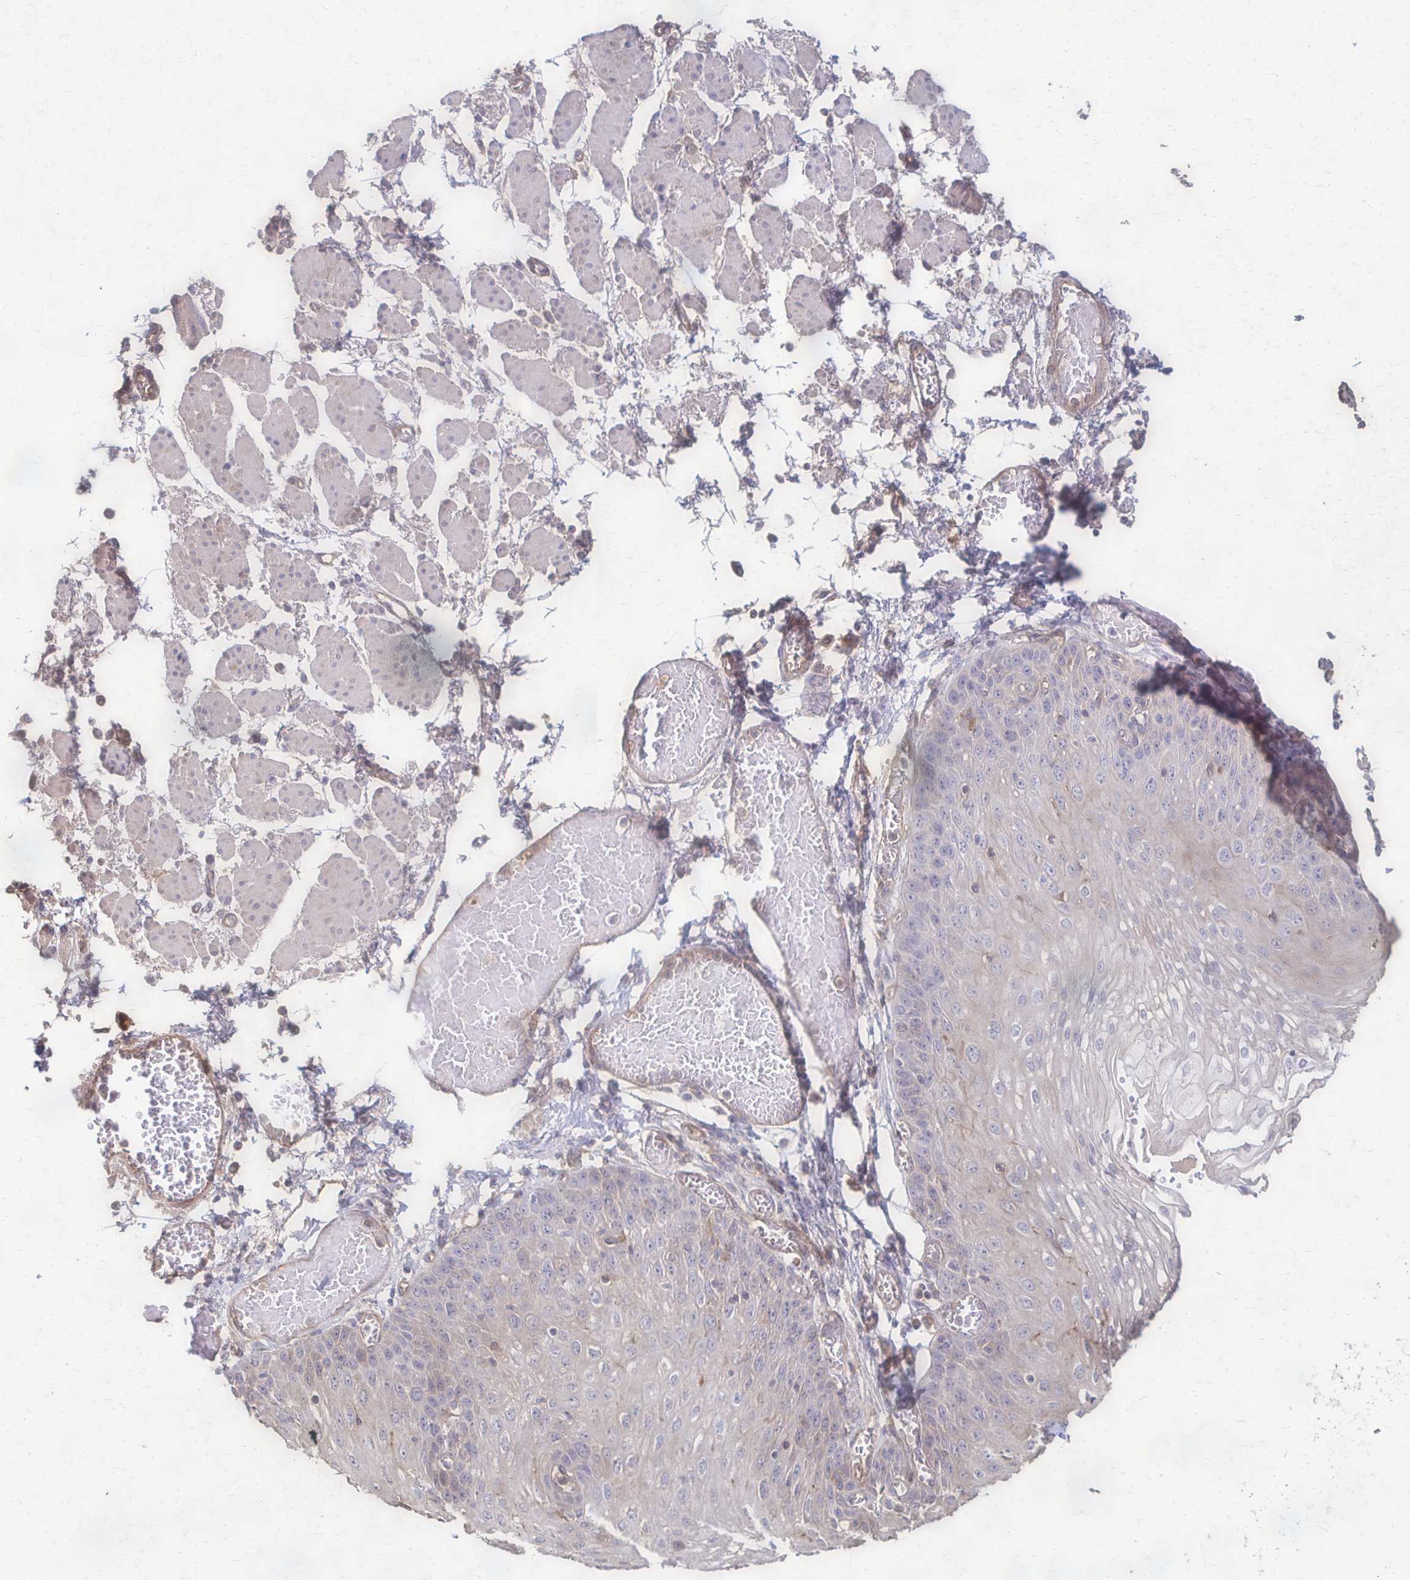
{"staining": {"intensity": "weak", "quantity": "25%-75%", "location": "cytoplasmic/membranous"}, "tissue": "esophagus", "cell_type": "Squamous epithelial cells", "image_type": "normal", "snomed": [{"axis": "morphology", "description": "Normal tissue, NOS"}, {"axis": "morphology", "description": "Adenocarcinoma, NOS"}, {"axis": "topography", "description": "Esophagus"}], "caption": "Squamous epithelial cells display low levels of weak cytoplasmic/membranous positivity in approximately 25%-75% of cells in benign human esophagus.", "gene": "IL18BP", "patient": {"sex": "male", "age": 81}}